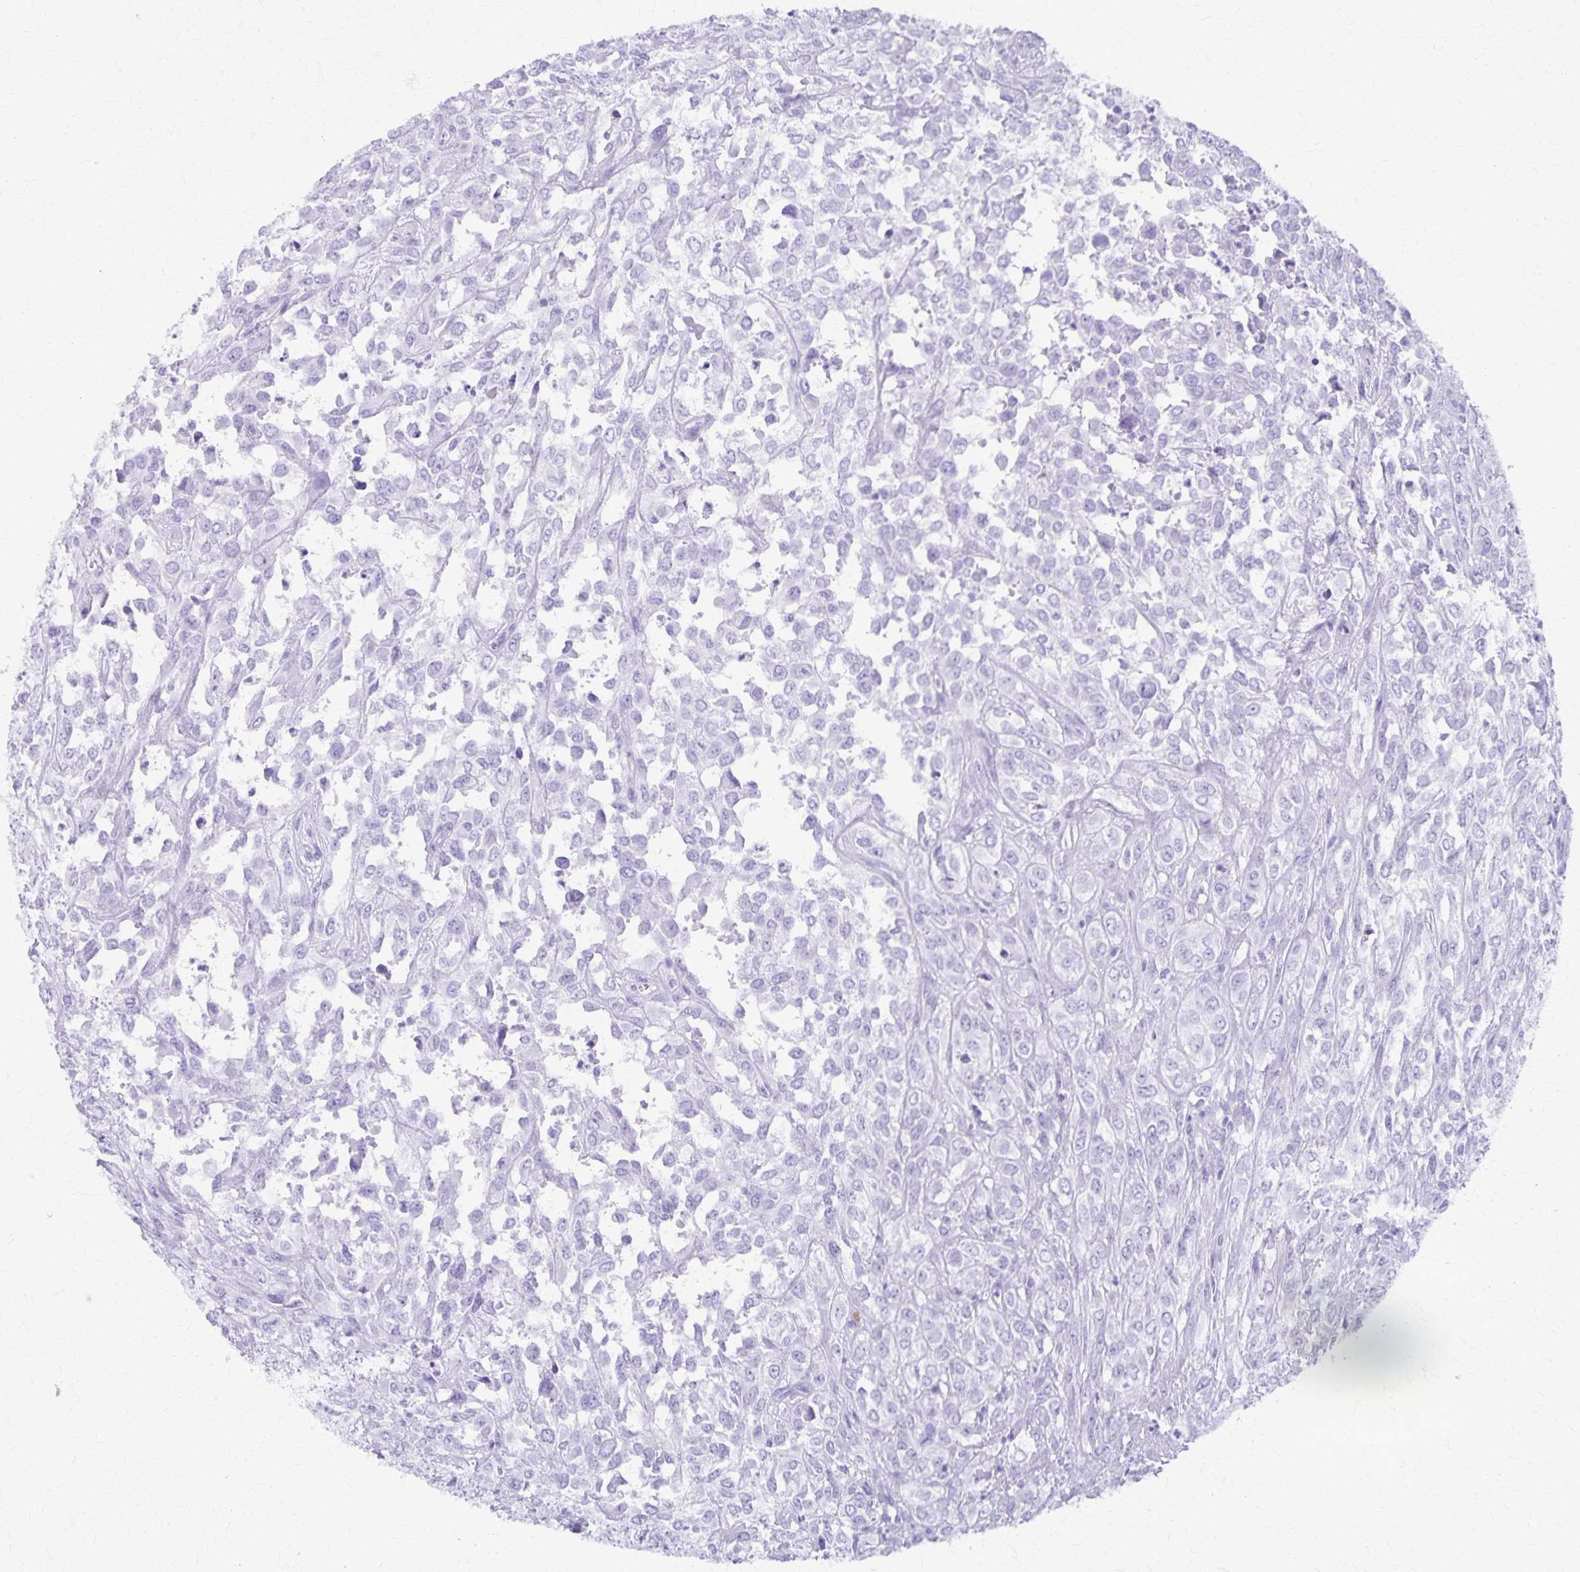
{"staining": {"intensity": "negative", "quantity": "none", "location": "none"}, "tissue": "urothelial cancer", "cell_type": "Tumor cells", "image_type": "cancer", "snomed": [{"axis": "morphology", "description": "Urothelial carcinoma, High grade"}, {"axis": "topography", "description": "Urinary bladder"}], "caption": "This is a photomicrograph of IHC staining of urothelial carcinoma (high-grade), which shows no positivity in tumor cells. (Brightfield microscopy of DAB IHC at high magnification).", "gene": "DEFA5", "patient": {"sex": "male", "age": 67}}